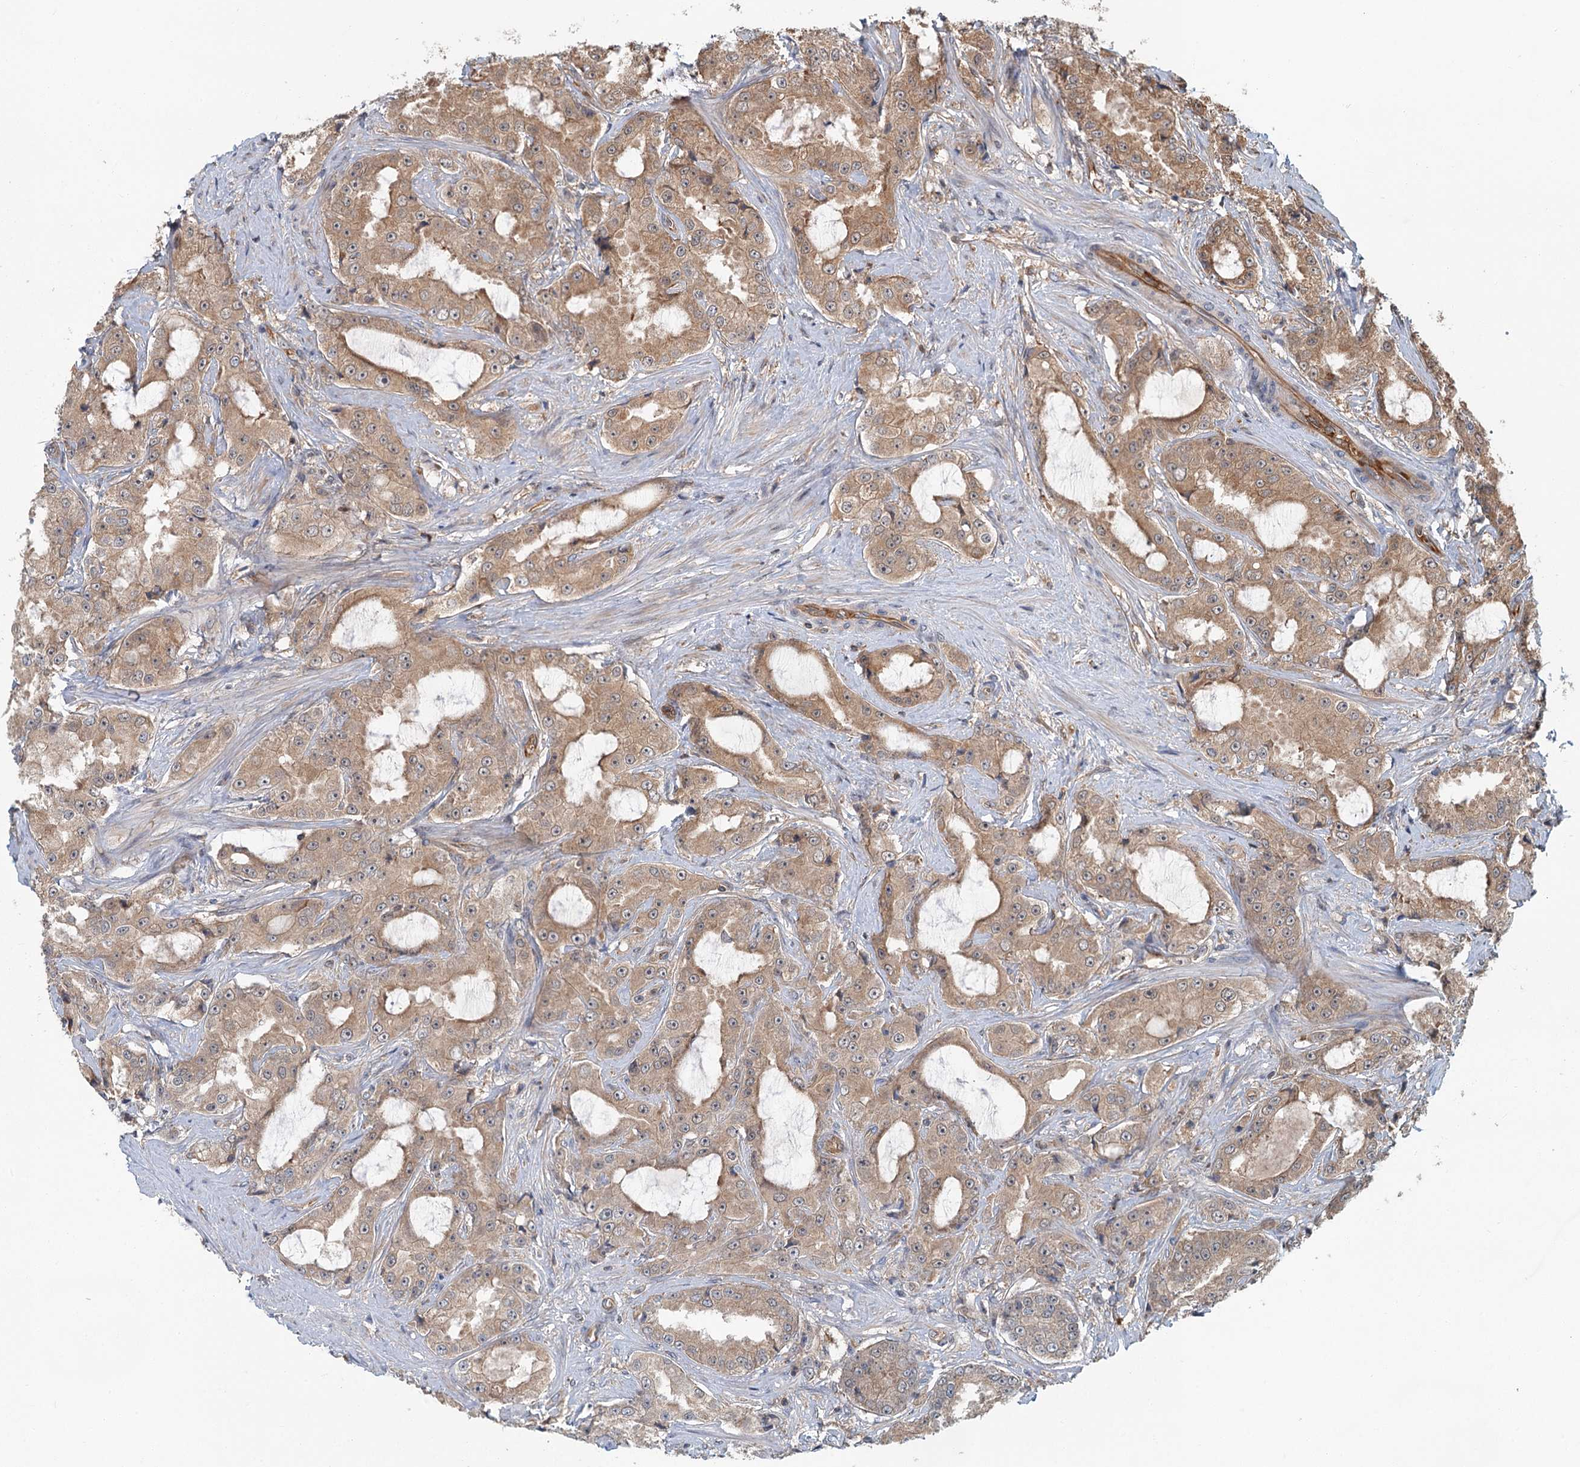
{"staining": {"intensity": "moderate", "quantity": ">75%", "location": "cytoplasmic/membranous"}, "tissue": "prostate cancer", "cell_type": "Tumor cells", "image_type": "cancer", "snomed": [{"axis": "morphology", "description": "Adenocarcinoma, High grade"}, {"axis": "topography", "description": "Prostate"}], "caption": "Immunohistochemistry (IHC) of human adenocarcinoma (high-grade) (prostate) displays medium levels of moderate cytoplasmic/membranous staining in approximately >75% of tumor cells. The staining was performed using DAB (3,3'-diaminobenzidine) to visualize the protein expression in brown, while the nuclei were stained in blue with hematoxylin (Magnification: 20x).", "gene": "ZNF527", "patient": {"sex": "male", "age": 73}}